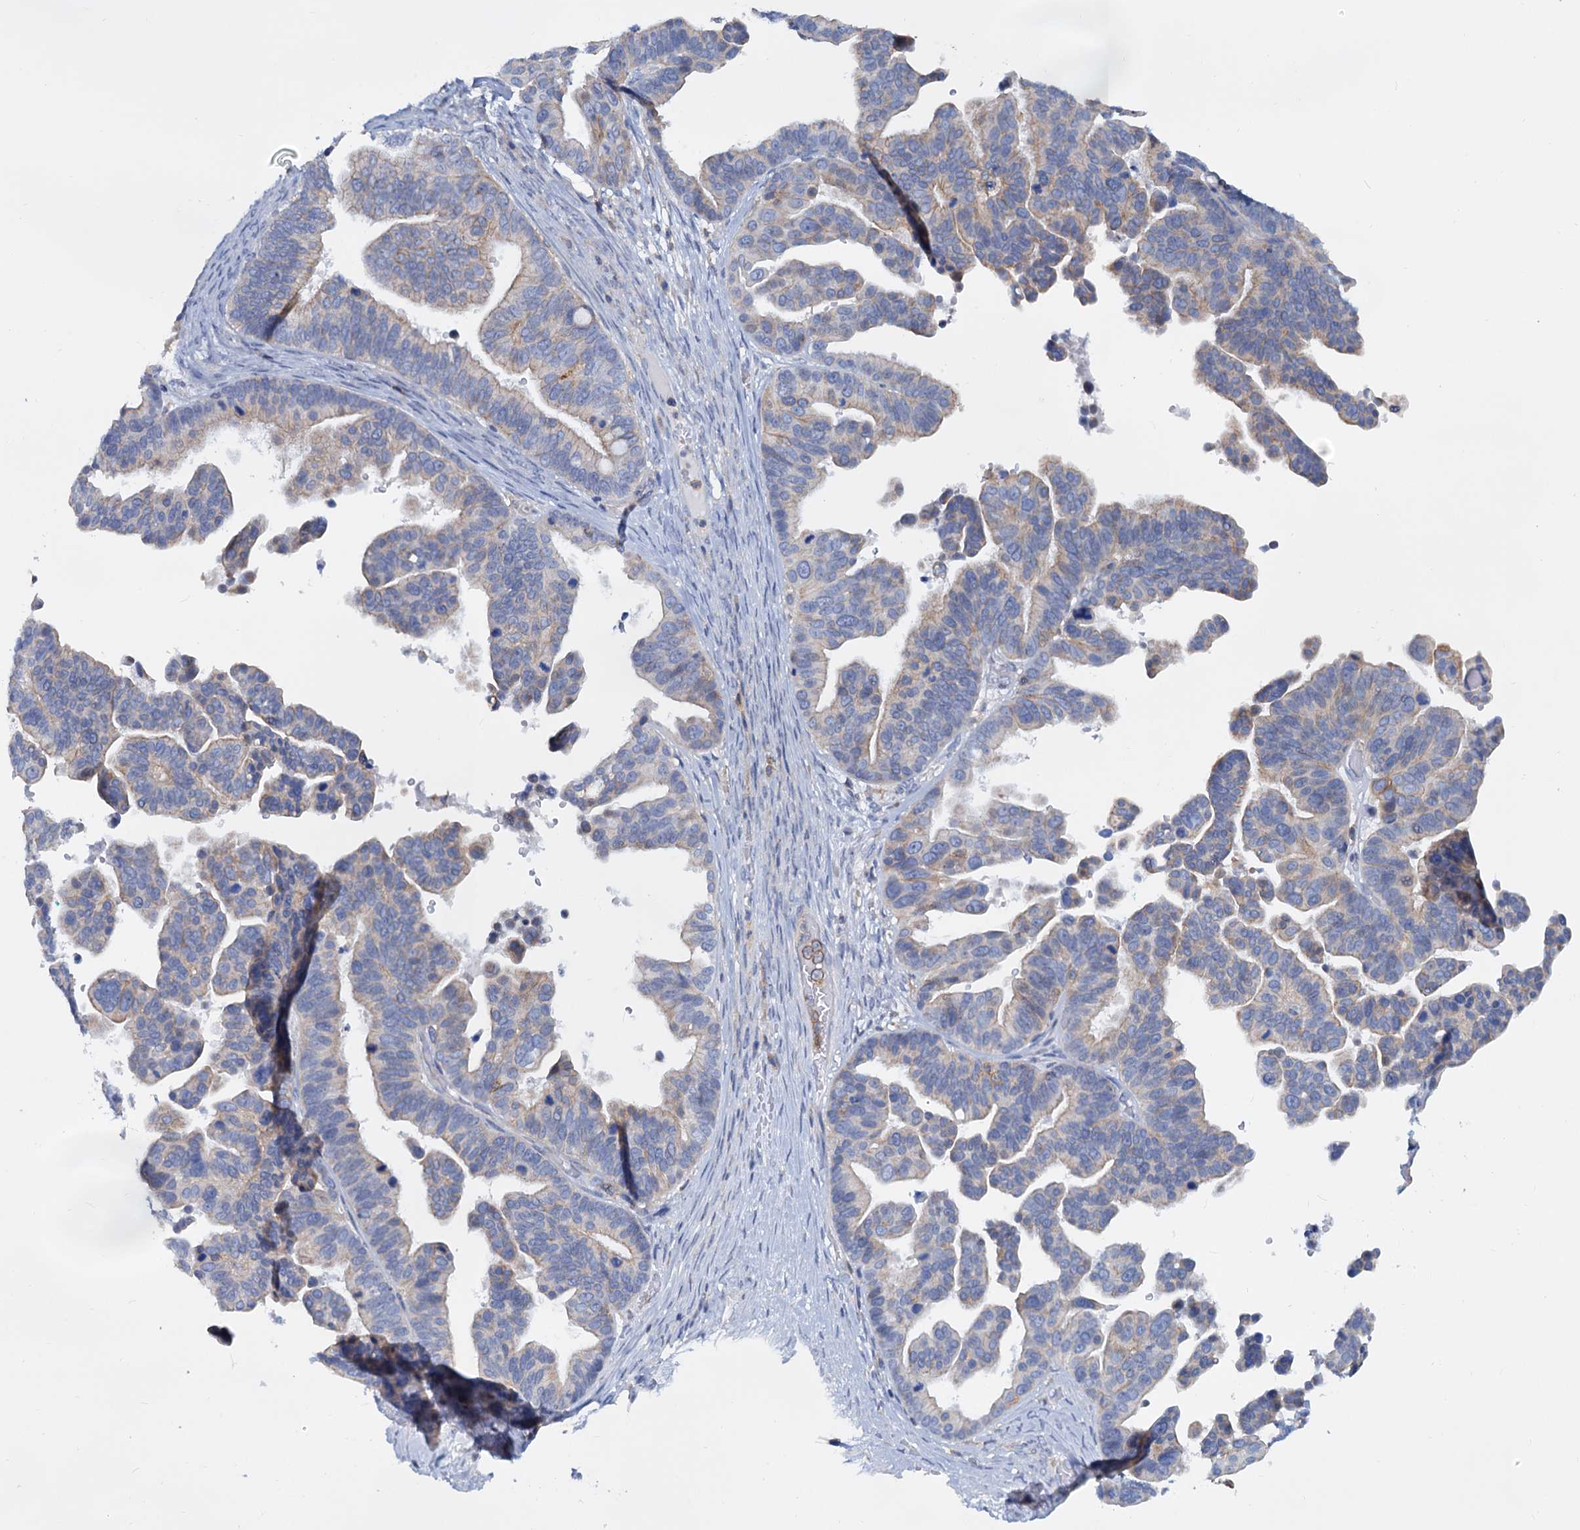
{"staining": {"intensity": "weak", "quantity": "<25%", "location": "cytoplasmic/membranous"}, "tissue": "ovarian cancer", "cell_type": "Tumor cells", "image_type": "cancer", "snomed": [{"axis": "morphology", "description": "Cystadenocarcinoma, serous, NOS"}, {"axis": "topography", "description": "Ovary"}], "caption": "A high-resolution histopathology image shows IHC staining of ovarian cancer, which exhibits no significant expression in tumor cells.", "gene": "LRCH4", "patient": {"sex": "female", "age": 56}}